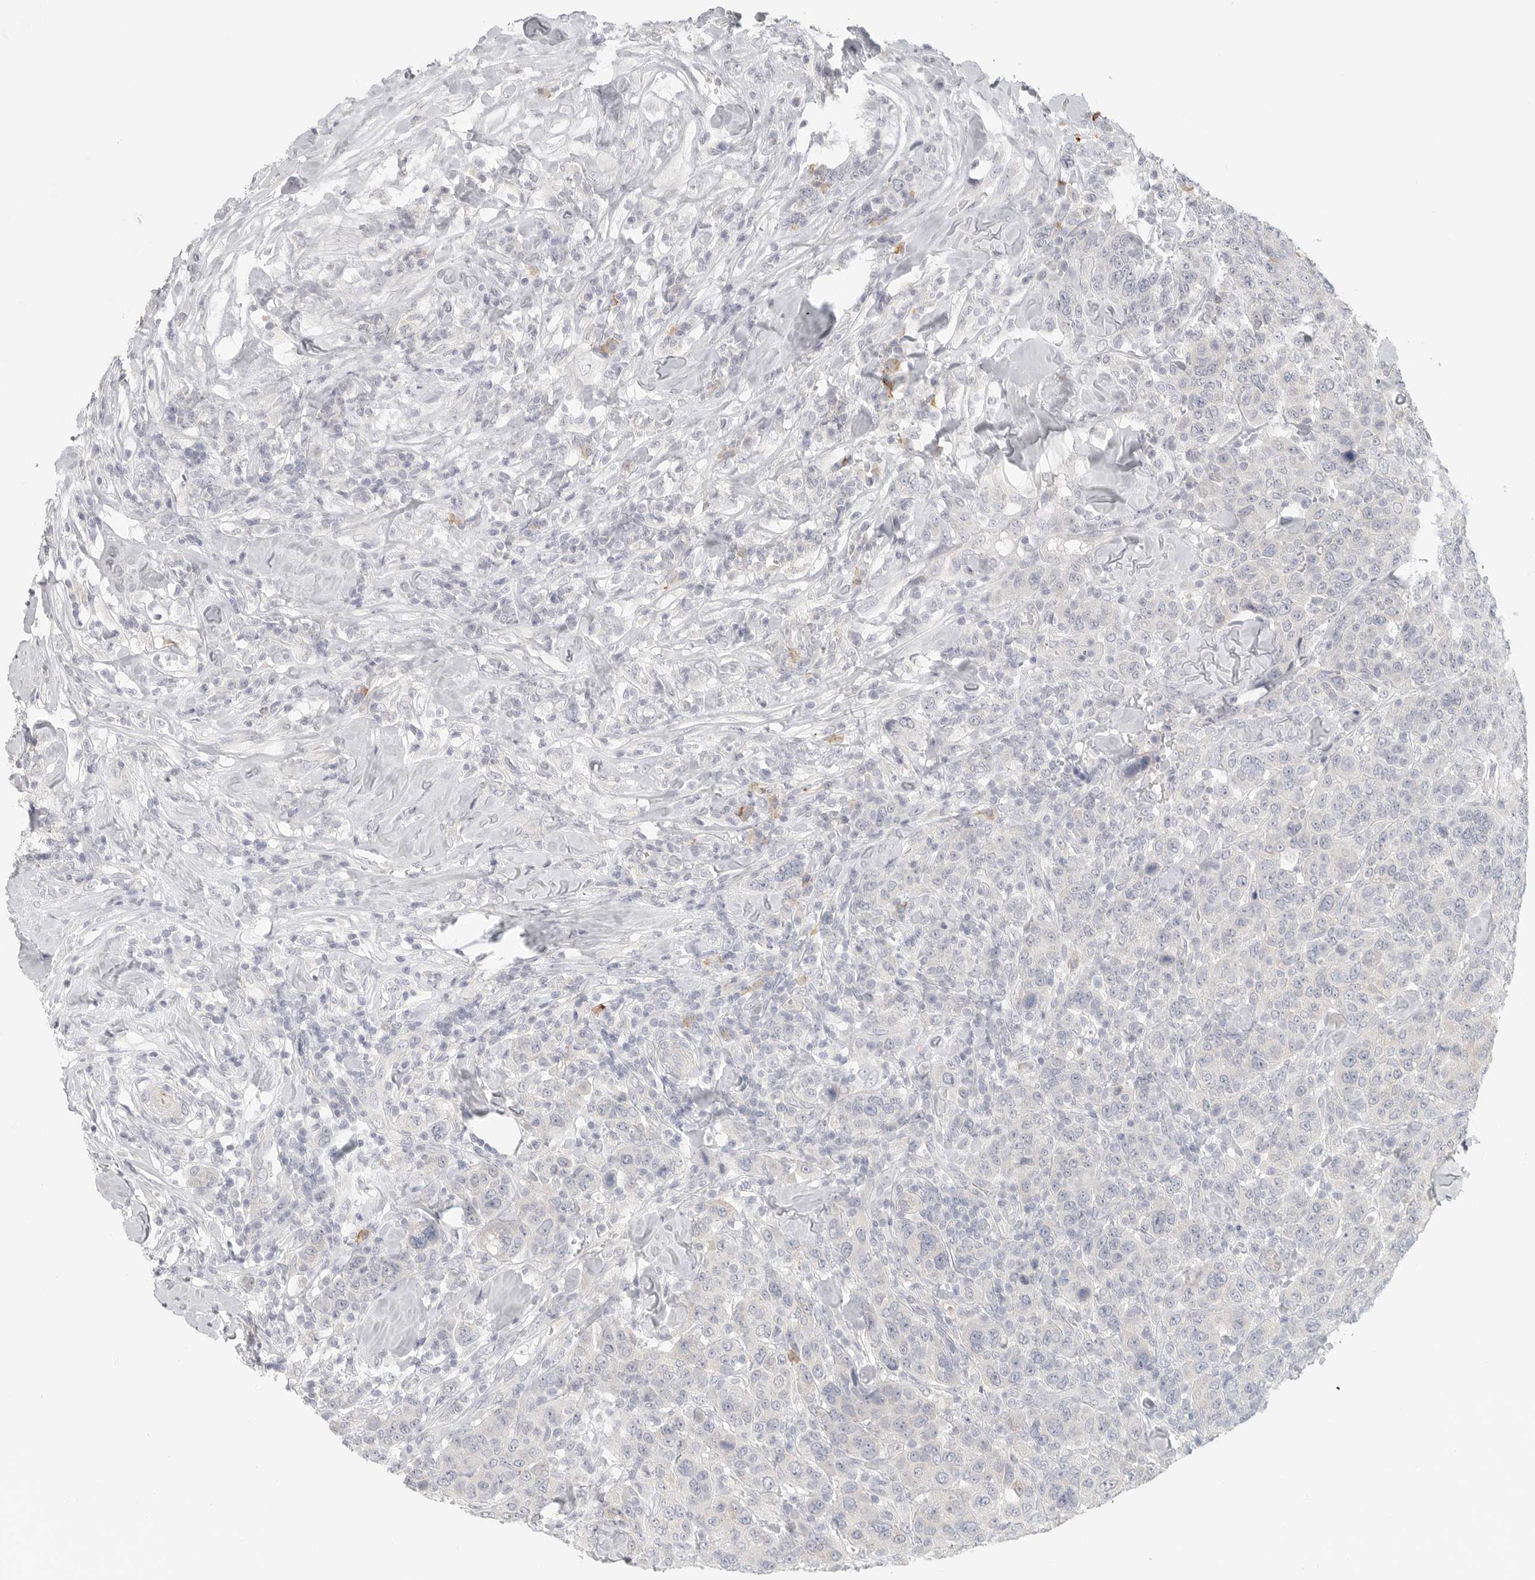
{"staining": {"intensity": "negative", "quantity": "none", "location": "none"}, "tissue": "breast cancer", "cell_type": "Tumor cells", "image_type": "cancer", "snomed": [{"axis": "morphology", "description": "Duct carcinoma"}, {"axis": "topography", "description": "Breast"}], "caption": "A high-resolution micrograph shows immunohistochemistry (IHC) staining of invasive ductal carcinoma (breast), which displays no significant staining in tumor cells.", "gene": "SLC25A36", "patient": {"sex": "female", "age": 37}}